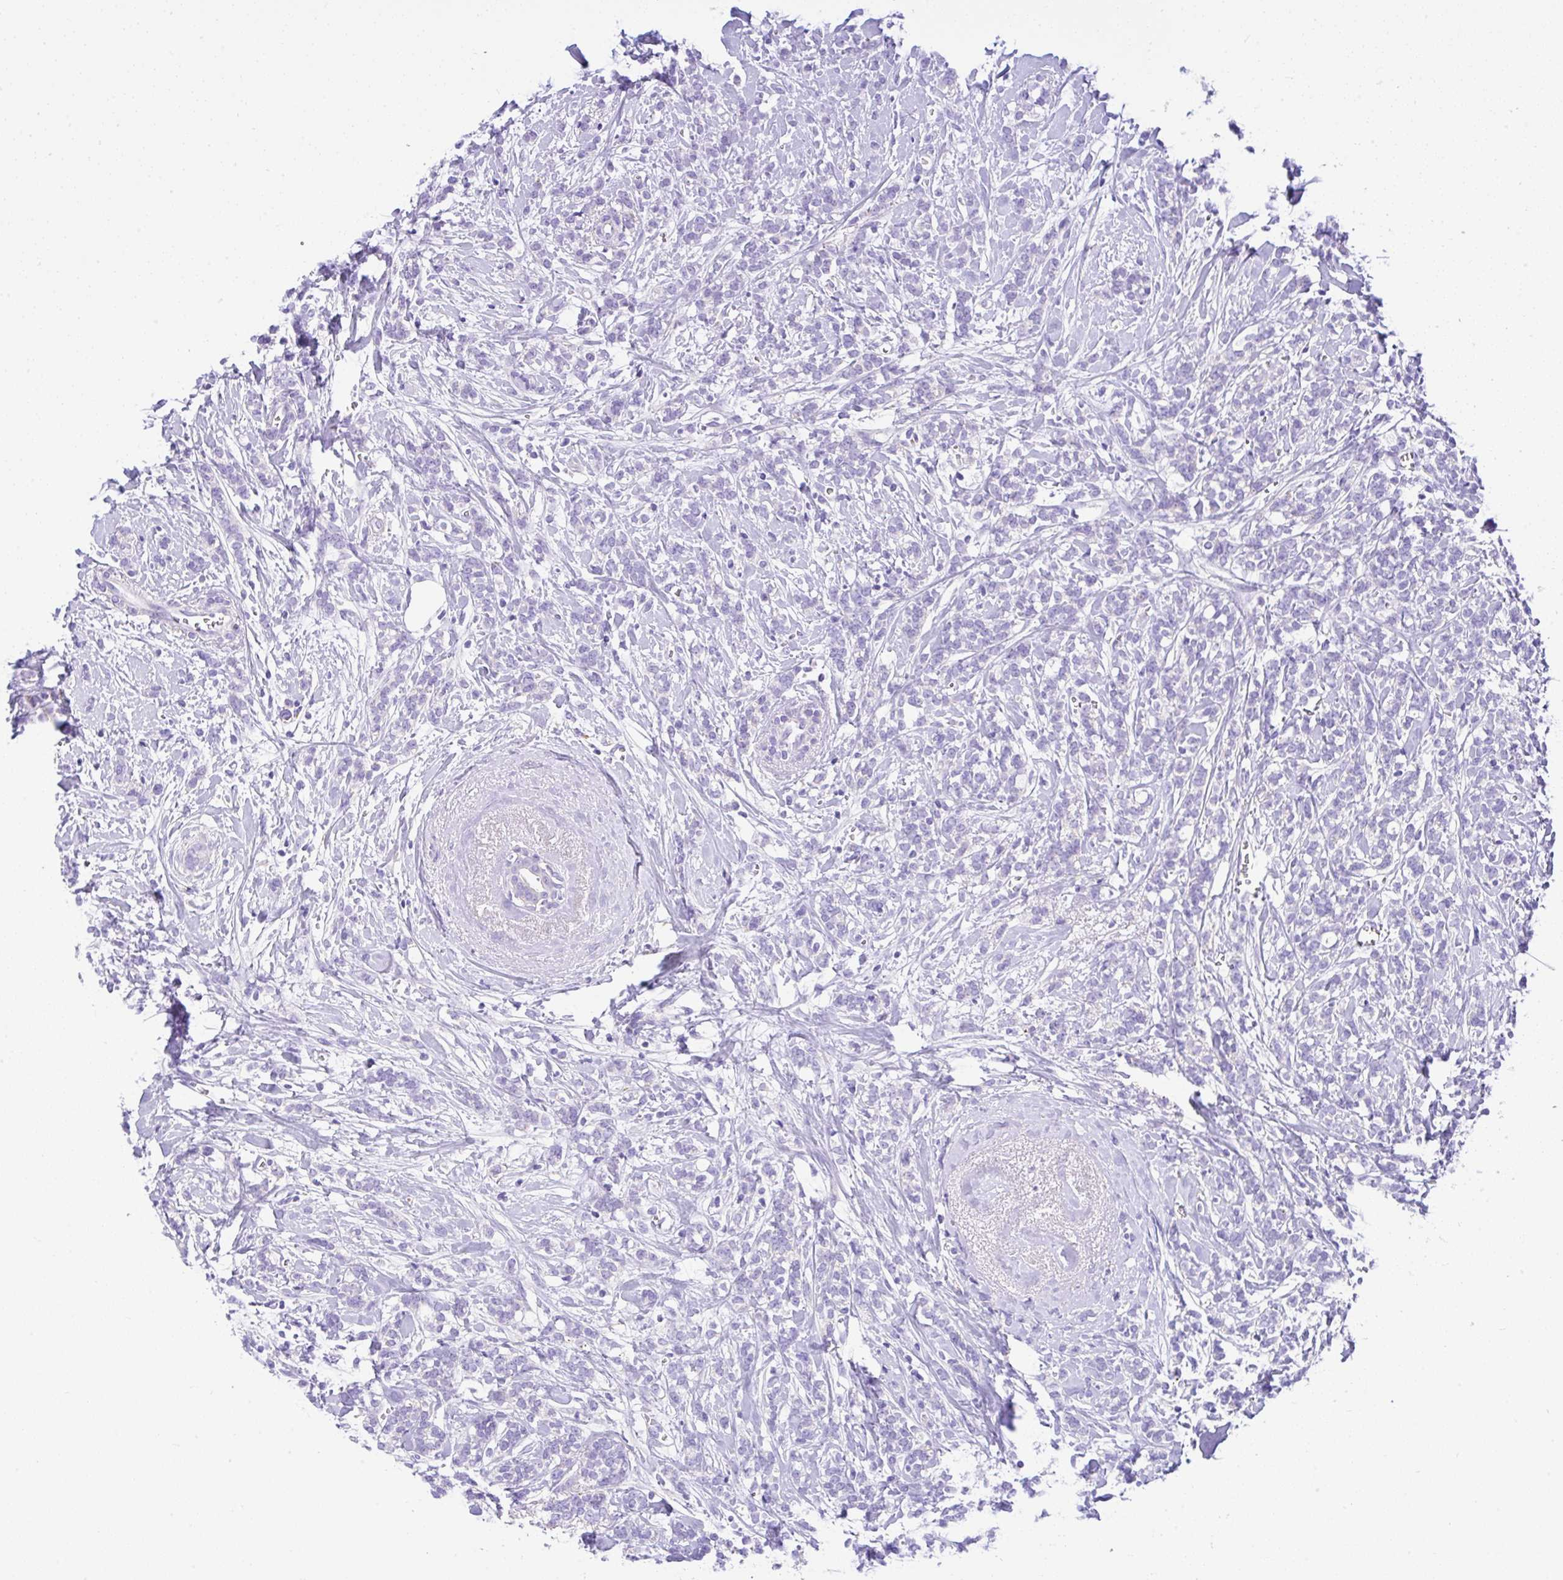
{"staining": {"intensity": "negative", "quantity": "none", "location": "none"}, "tissue": "breast cancer", "cell_type": "Tumor cells", "image_type": "cancer", "snomed": [{"axis": "morphology", "description": "Lobular carcinoma"}, {"axis": "topography", "description": "Breast"}], "caption": "DAB immunohistochemical staining of human lobular carcinoma (breast) demonstrates no significant positivity in tumor cells.", "gene": "SLC13A1", "patient": {"sex": "female", "age": 59}}